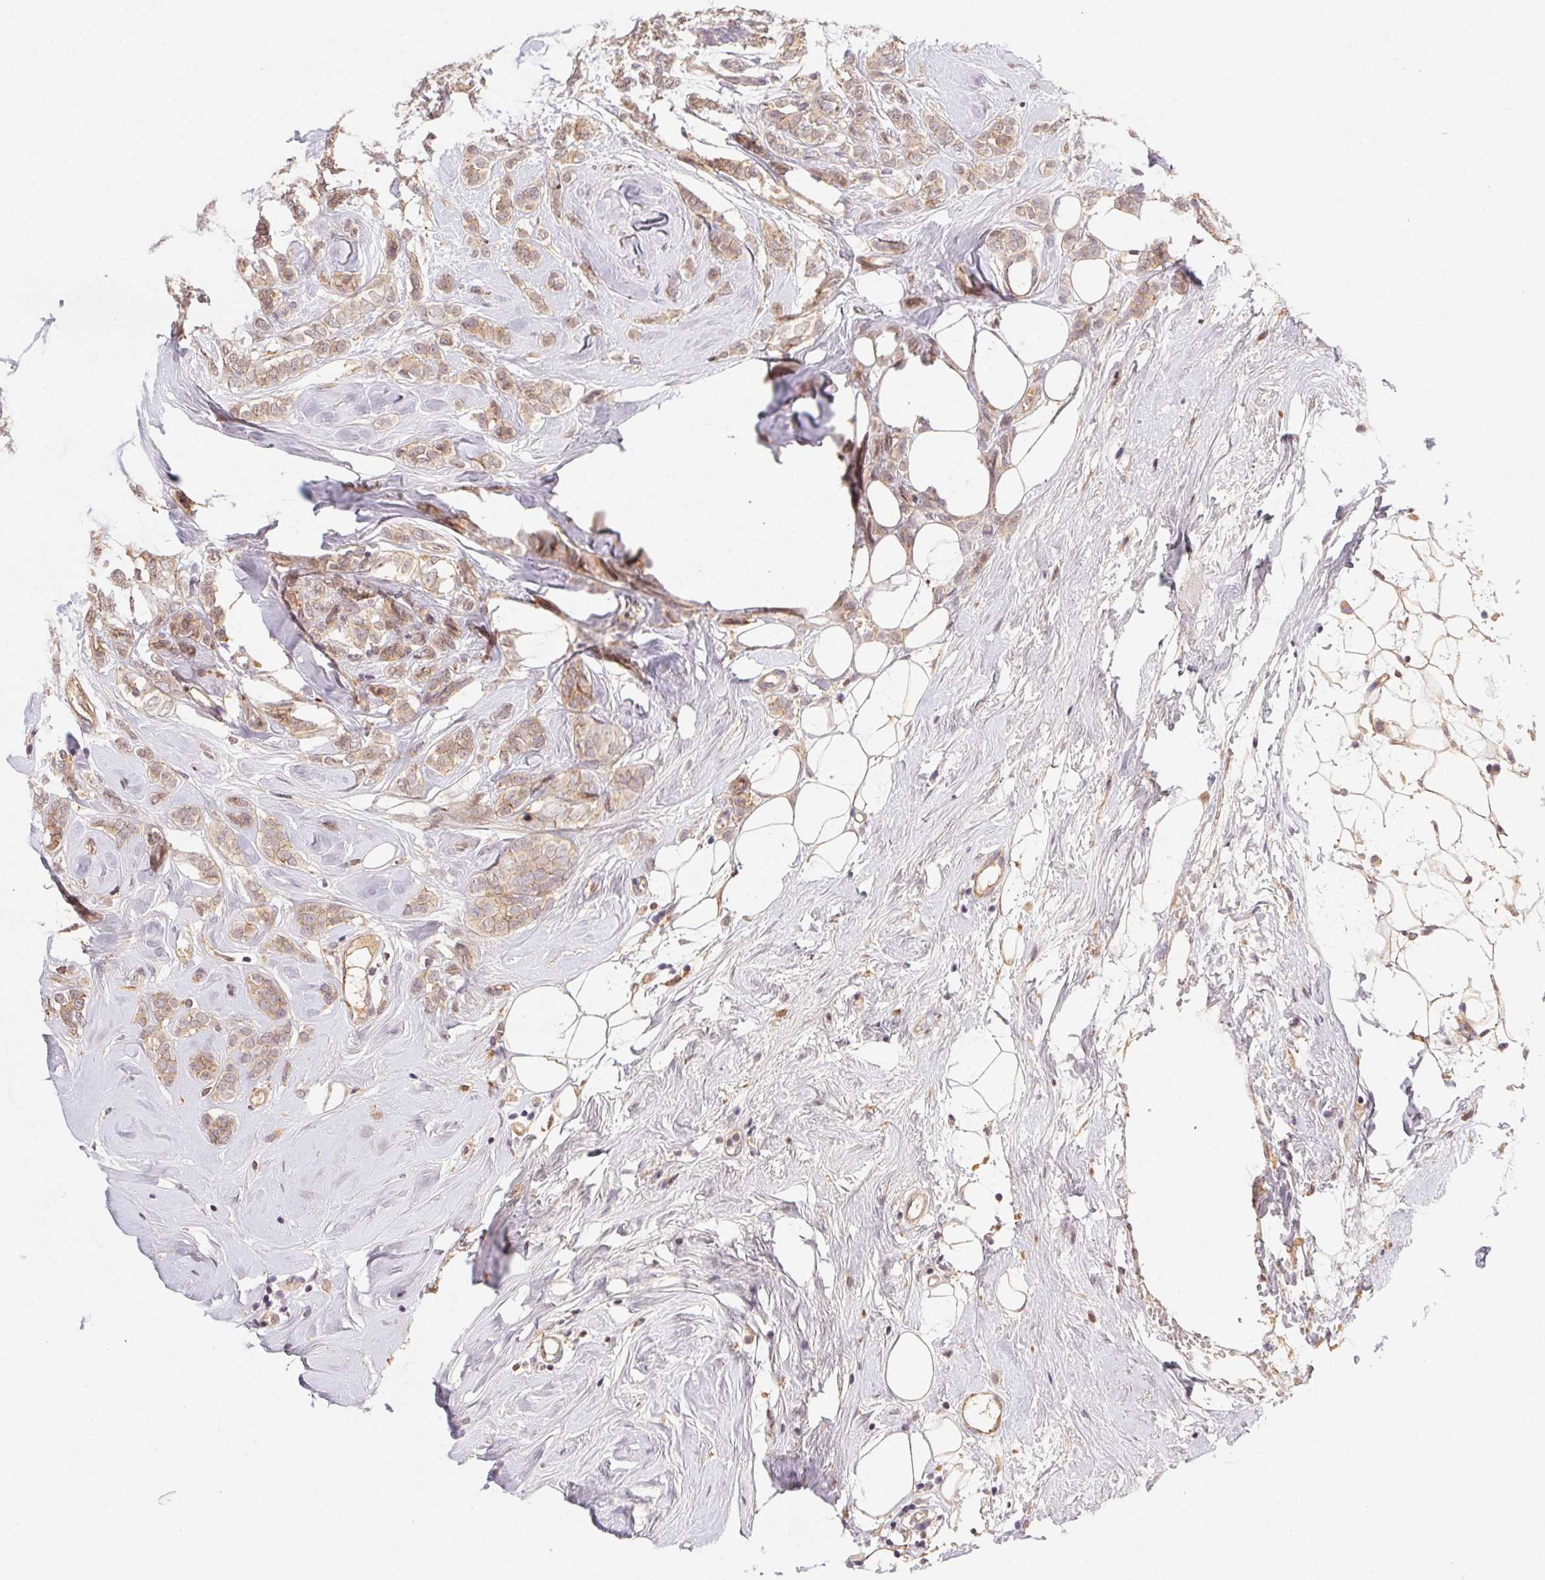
{"staining": {"intensity": "weak", "quantity": ">75%", "location": "cytoplasmic/membranous"}, "tissue": "breast cancer", "cell_type": "Tumor cells", "image_type": "cancer", "snomed": [{"axis": "morphology", "description": "Lobular carcinoma"}, {"axis": "topography", "description": "Breast"}], "caption": "Breast cancer stained with immunohistochemistry exhibits weak cytoplasmic/membranous positivity in approximately >75% of tumor cells. (IHC, brightfield microscopy, high magnification).", "gene": "SLC52A2", "patient": {"sex": "female", "age": 49}}